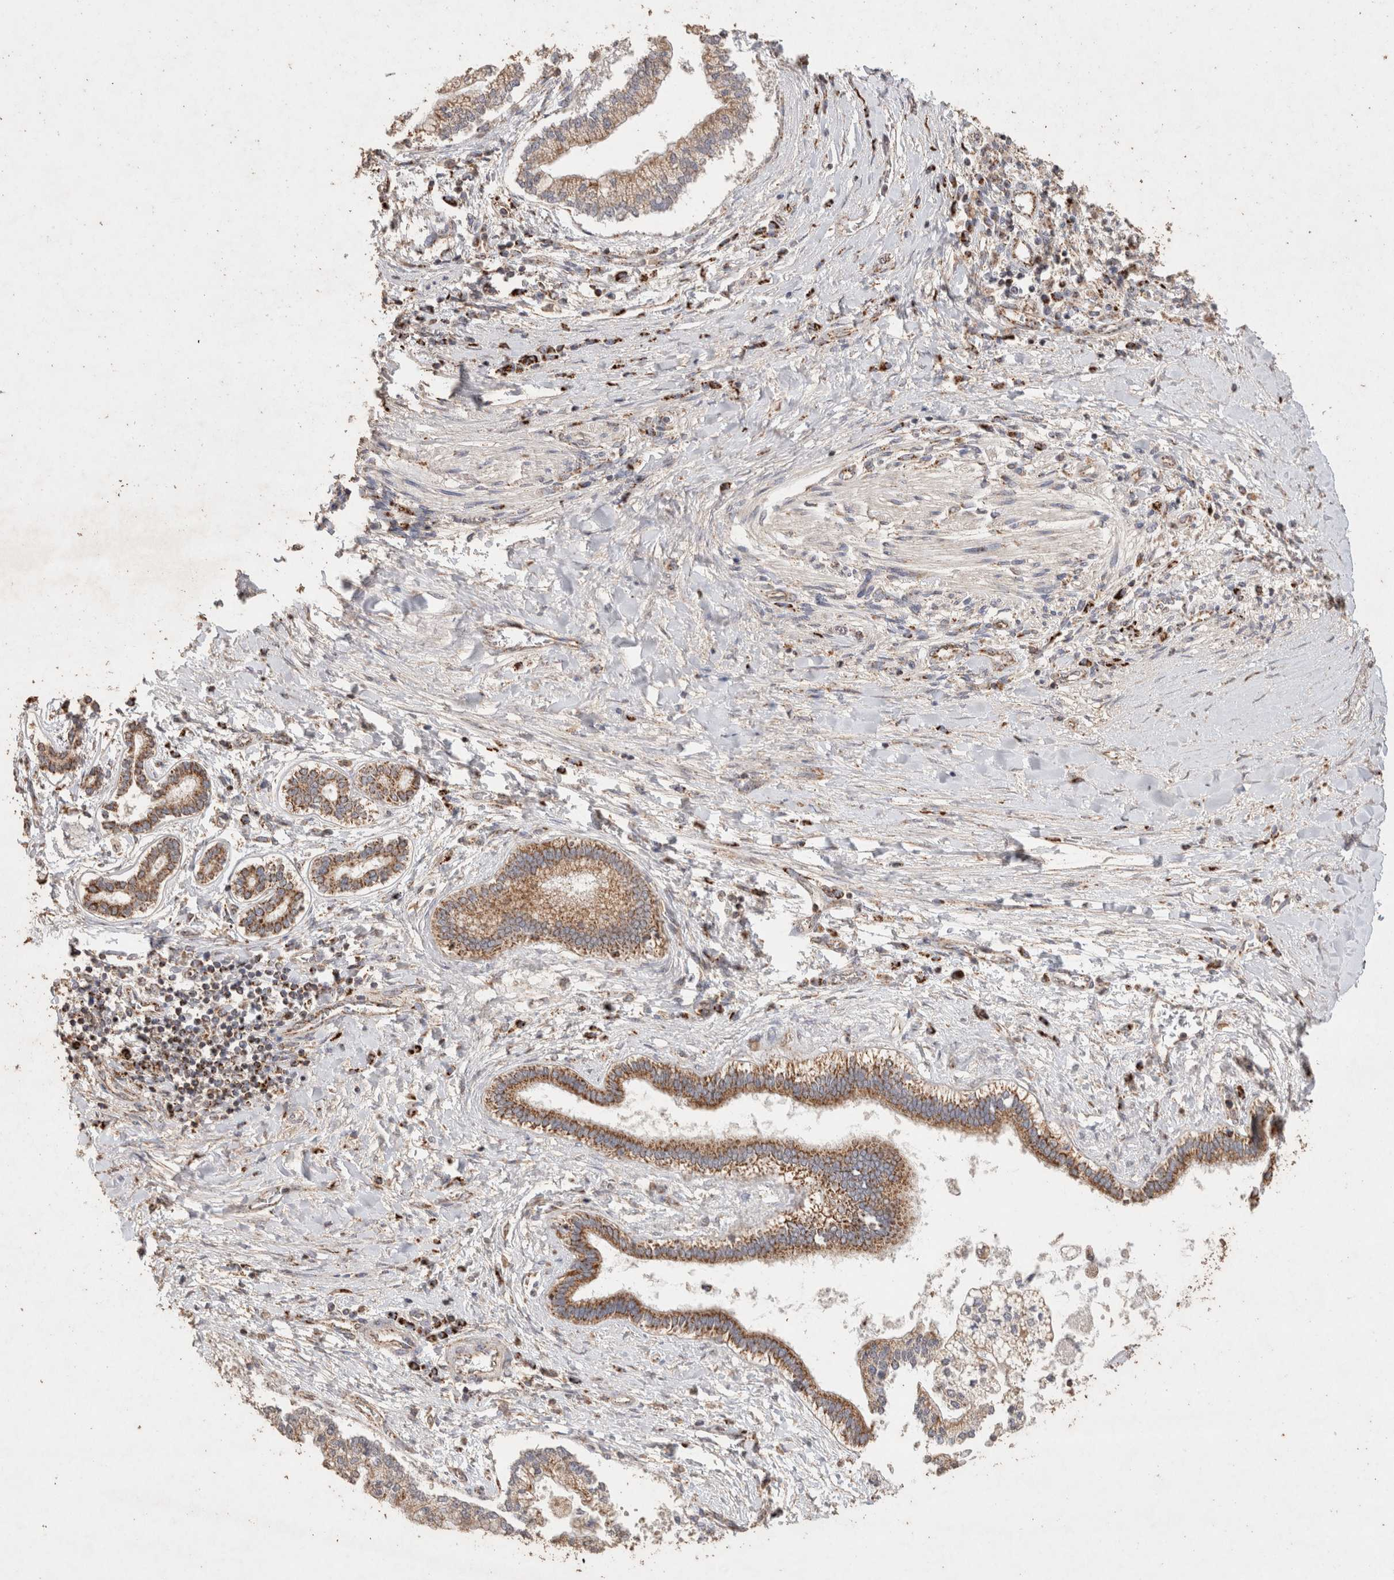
{"staining": {"intensity": "moderate", "quantity": ">75%", "location": "cytoplasmic/membranous"}, "tissue": "liver cancer", "cell_type": "Tumor cells", "image_type": "cancer", "snomed": [{"axis": "morphology", "description": "Cholangiocarcinoma"}, {"axis": "topography", "description": "Liver"}], "caption": "IHC (DAB) staining of liver cholangiocarcinoma reveals moderate cytoplasmic/membranous protein positivity in approximately >75% of tumor cells. Using DAB (3,3'-diaminobenzidine) (brown) and hematoxylin (blue) stains, captured at high magnification using brightfield microscopy.", "gene": "ACADM", "patient": {"sex": "male", "age": 50}}